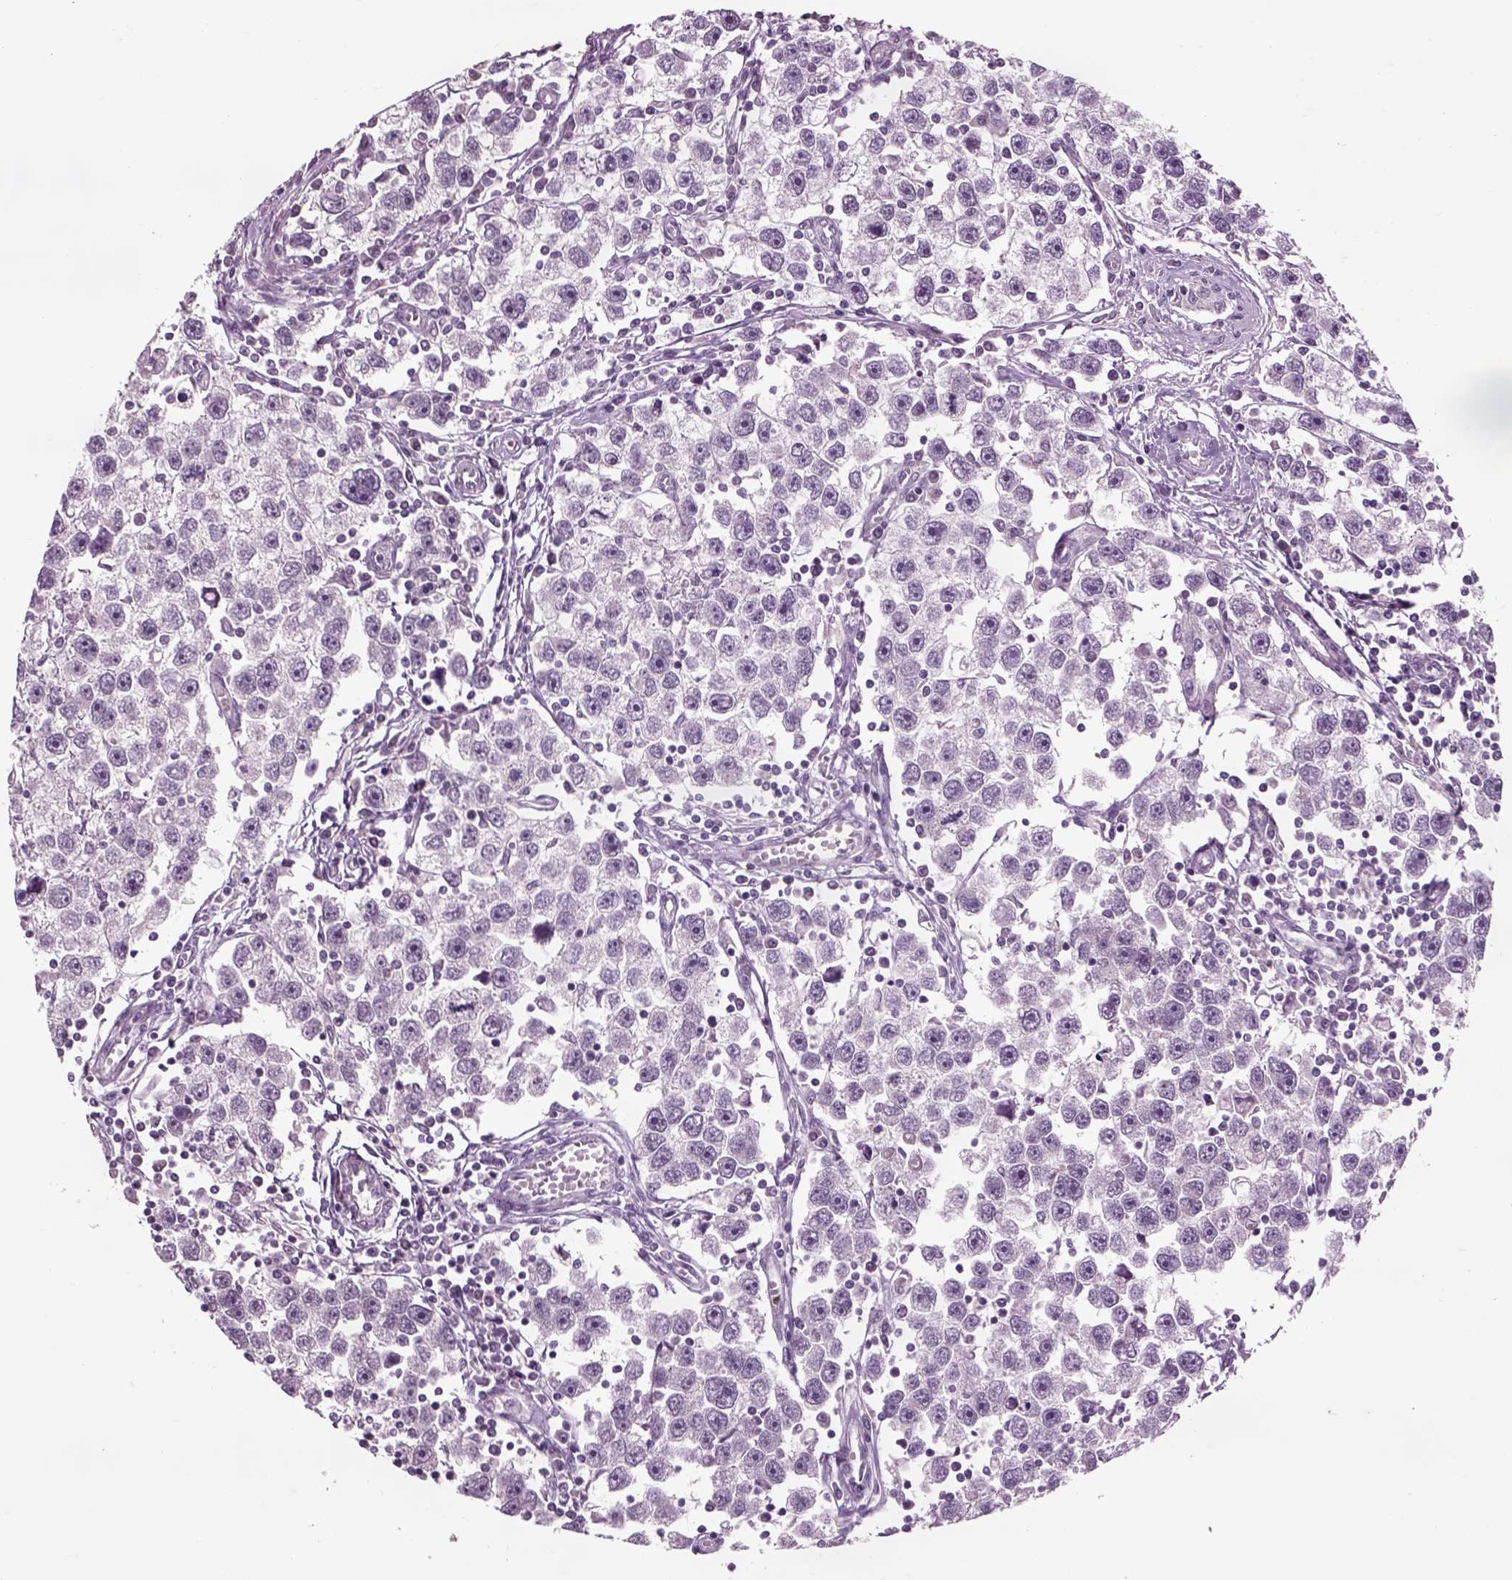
{"staining": {"intensity": "negative", "quantity": "none", "location": "none"}, "tissue": "testis cancer", "cell_type": "Tumor cells", "image_type": "cancer", "snomed": [{"axis": "morphology", "description": "Seminoma, NOS"}, {"axis": "topography", "description": "Testis"}], "caption": "Immunohistochemistry (IHC) of human testis seminoma exhibits no expression in tumor cells. The staining was performed using DAB to visualize the protein expression in brown, while the nuclei were stained in blue with hematoxylin (Magnification: 20x).", "gene": "CHGB", "patient": {"sex": "male", "age": 30}}